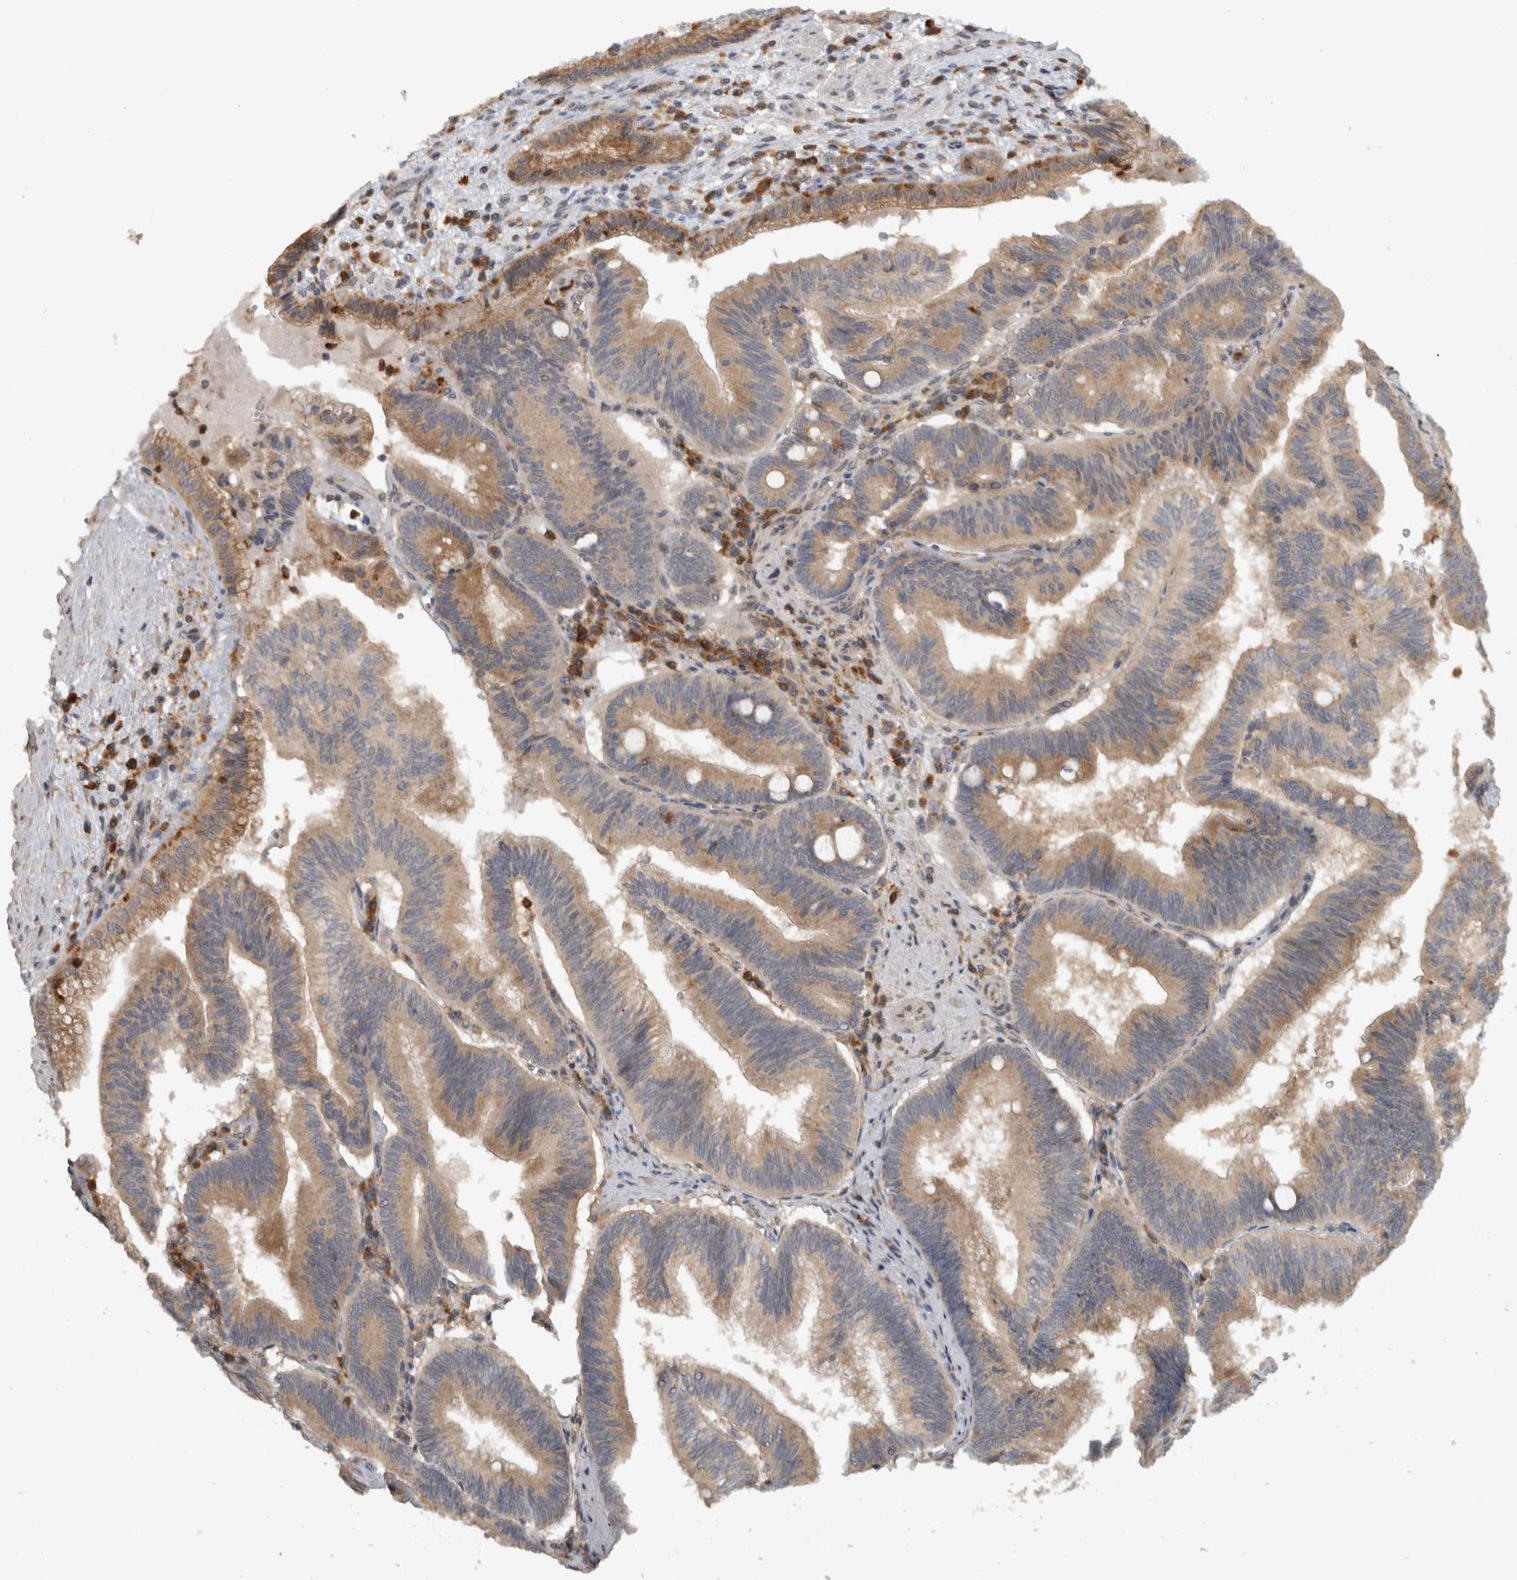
{"staining": {"intensity": "moderate", "quantity": ">75%", "location": "cytoplasmic/membranous"}, "tissue": "pancreatic cancer", "cell_type": "Tumor cells", "image_type": "cancer", "snomed": [{"axis": "morphology", "description": "Adenocarcinoma, NOS"}, {"axis": "topography", "description": "Pancreas"}], "caption": "Pancreatic cancer (adenocarcinoma) stained for a protein reveals moderate cytoplasmic/membranous positivity in tumor cells. Immunohistochemistry stains the protein in brown and the nuclei are stained blue.", "gene": "VEPH1", "patient": {"sex": "male", "age": 82}}